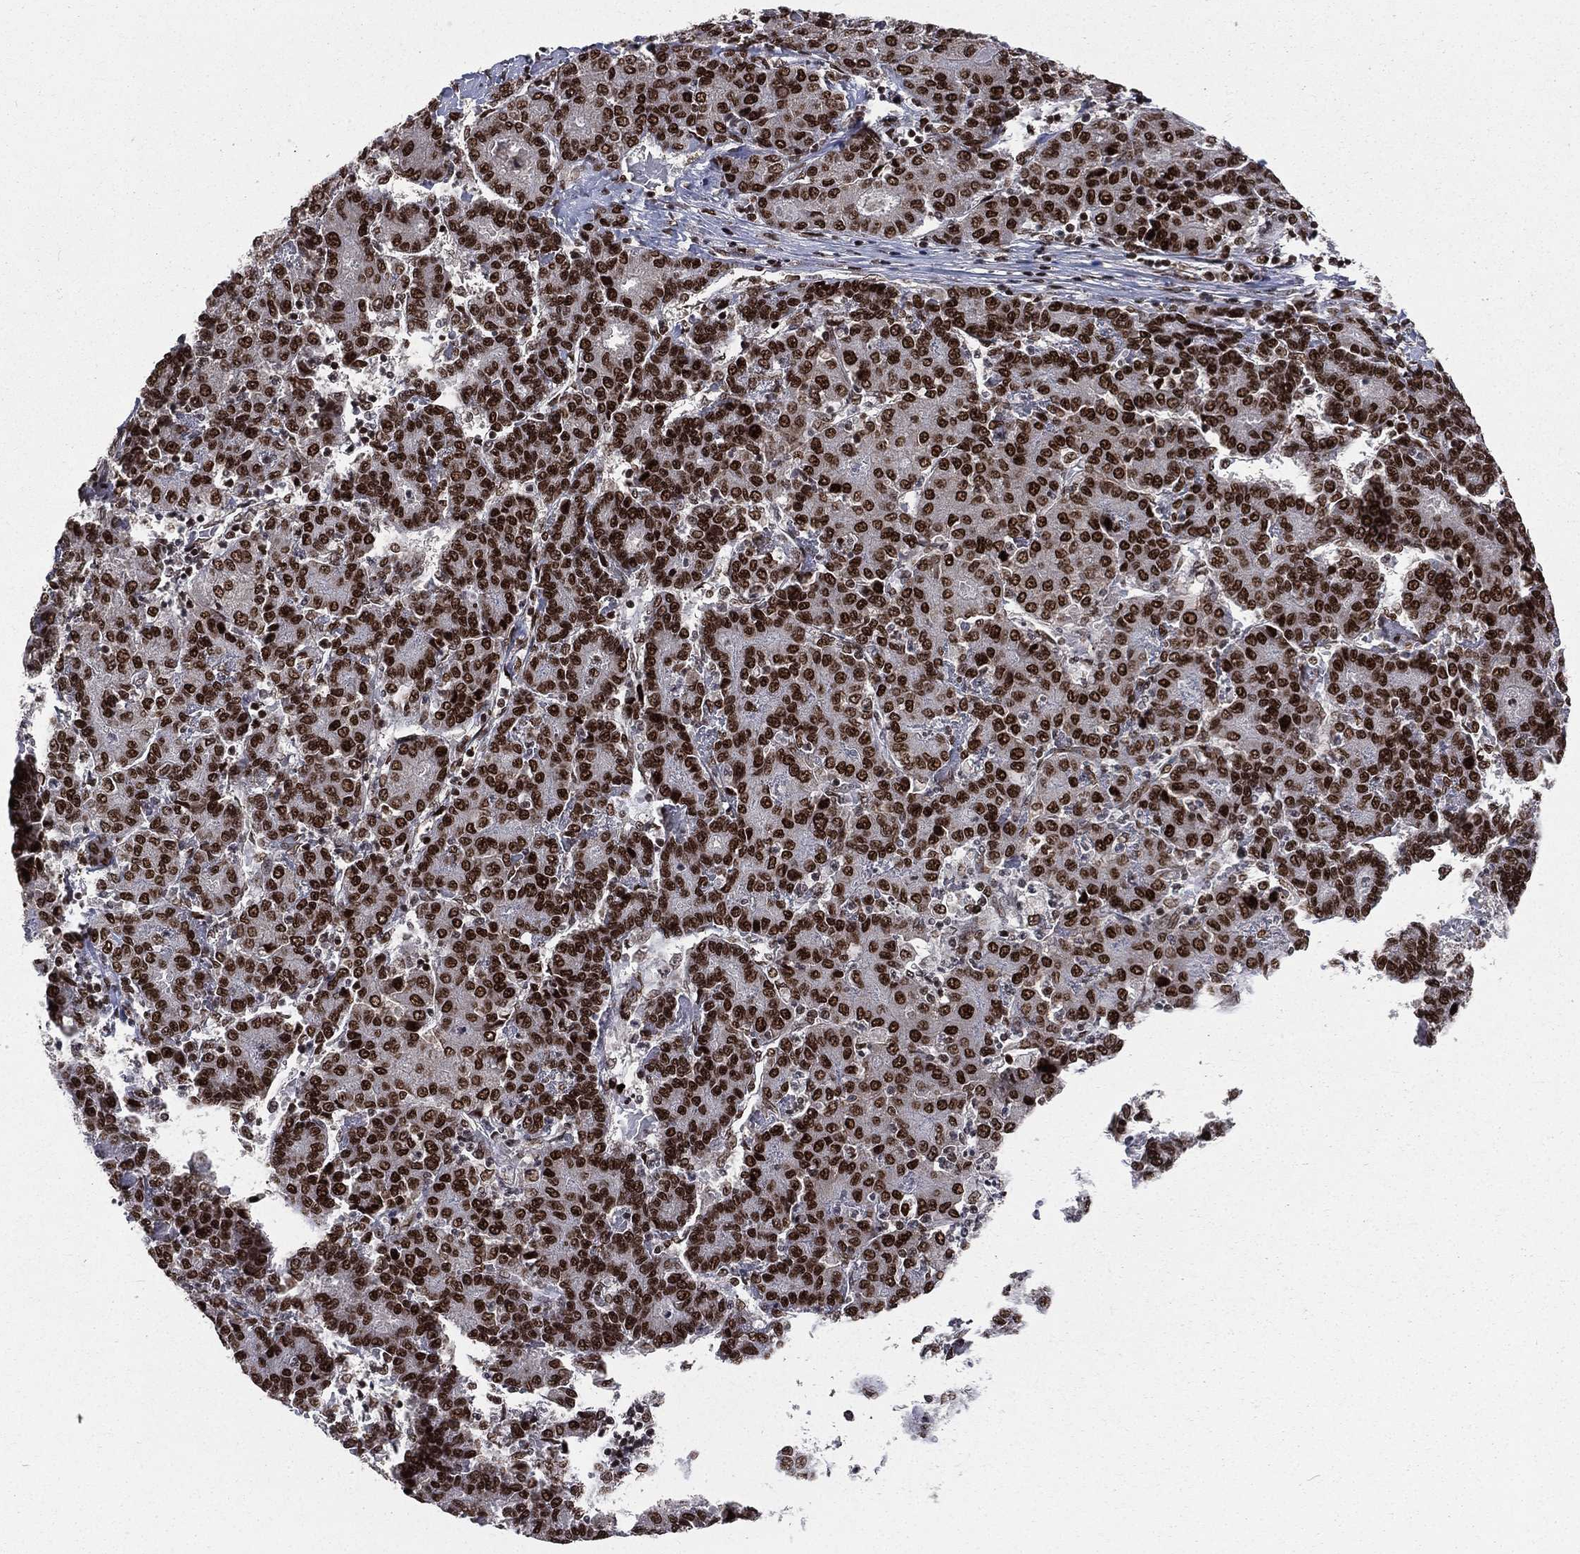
{"staining": {"intensity": "strong", "quantity": ">75%", "location": "nuclear"}, "tissue": "liver cancer", "cell_type": "Tumor cells", "image_type": "cancer", "snomed": [{"axis": "morphology", "description": "Carcinoma, Hepatocellular, NOS"}, {"axis": "topography", "description": "Liver"}], "caption": "The histopathology image displays staining of liver cancer, revealing strong nuclear protein expression (brown color) within tumor cells.", "gene": "POLB", "patient": {"sex": "male", "age": 65}}